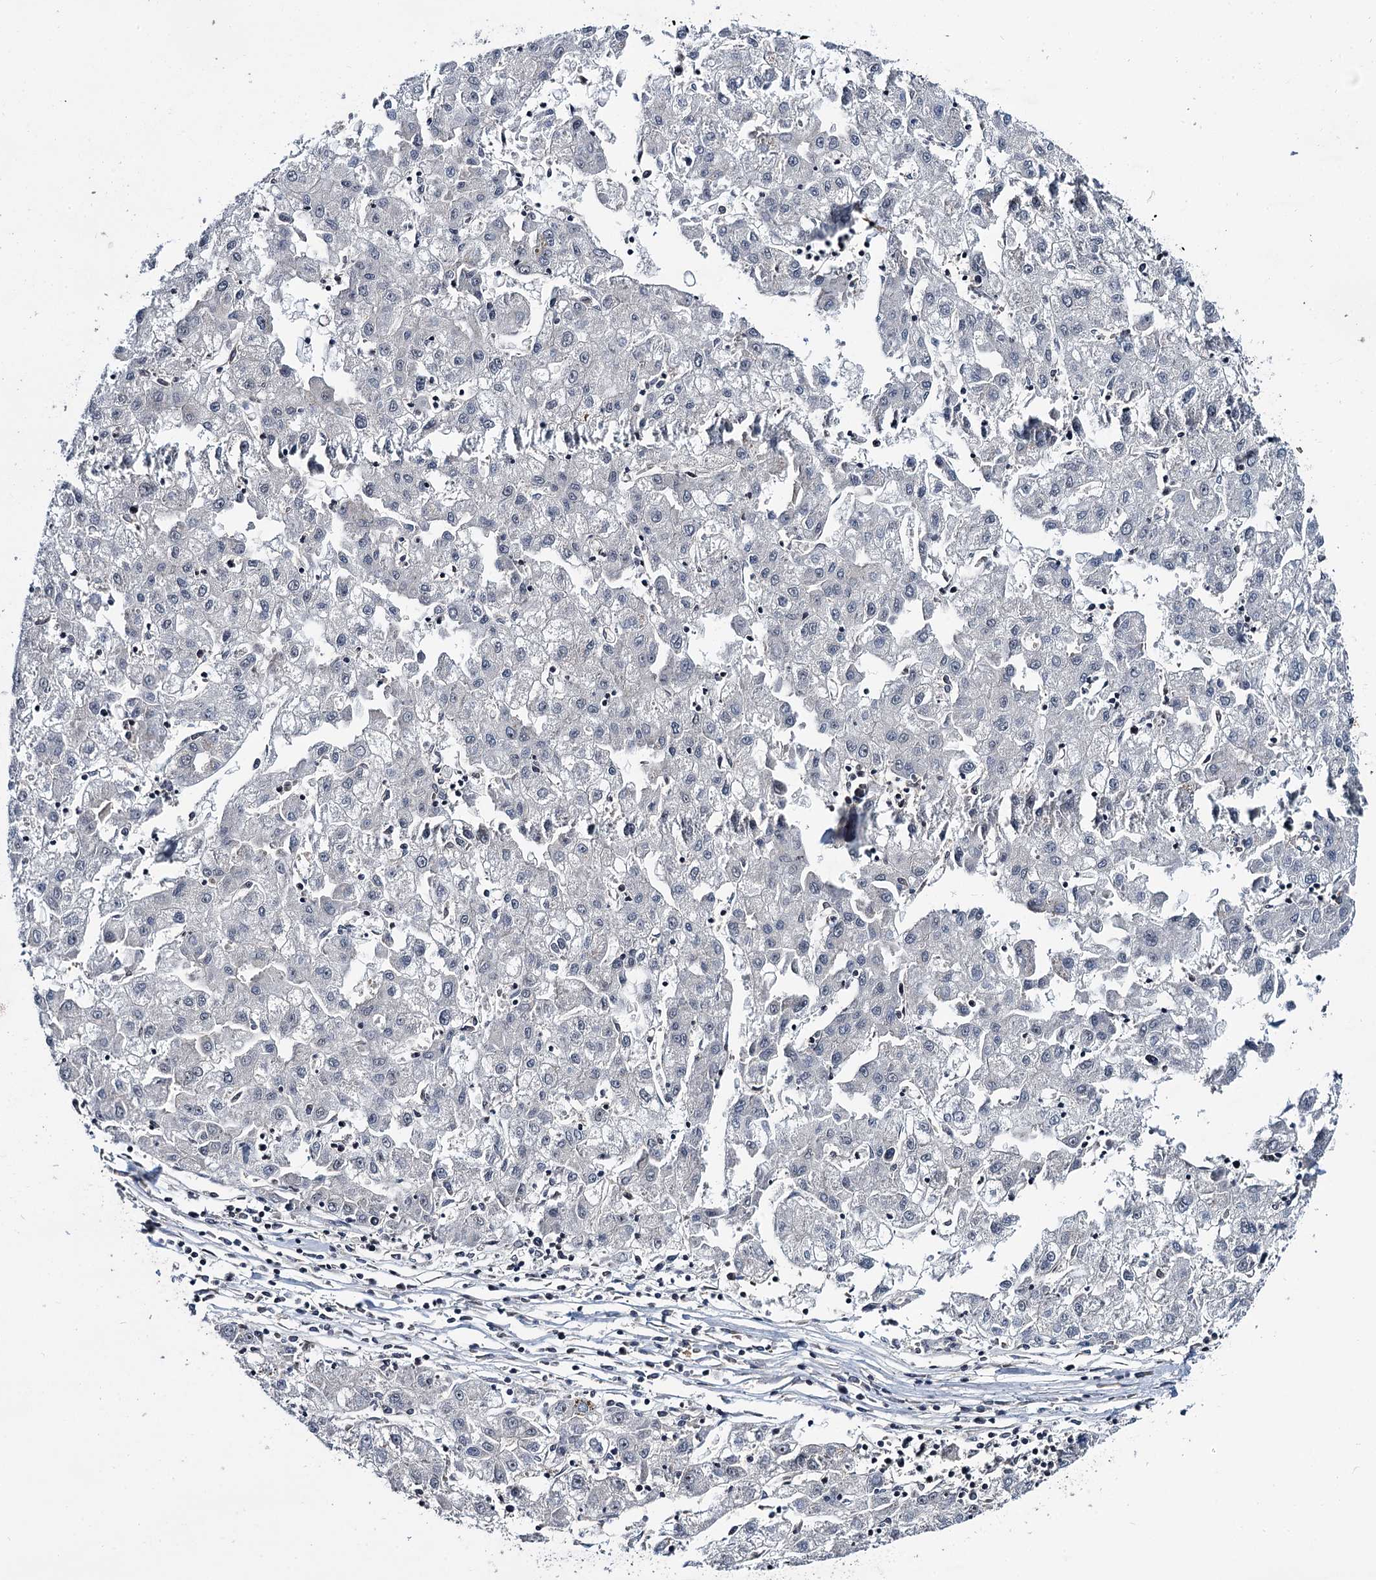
{"staining": {"intensity": "negative", "quantity": "none", "location": "none"}, "tissue": "liver cancer", "cell_type": "Tumor cells", "image_type": "cancer", "snomed": [{"axis": "morphology", "description": "Carcinoma, Hepatocellular, NOS"}, {"axis": "topography", "description": "Liver"}], "caption": "Protein analysis of liver cancer (hepatocellular carcinoma) shows no significant staining in tumor cells.", "gene": "ARHGAP42", "patient": {"sex": "male", "age": 72}}